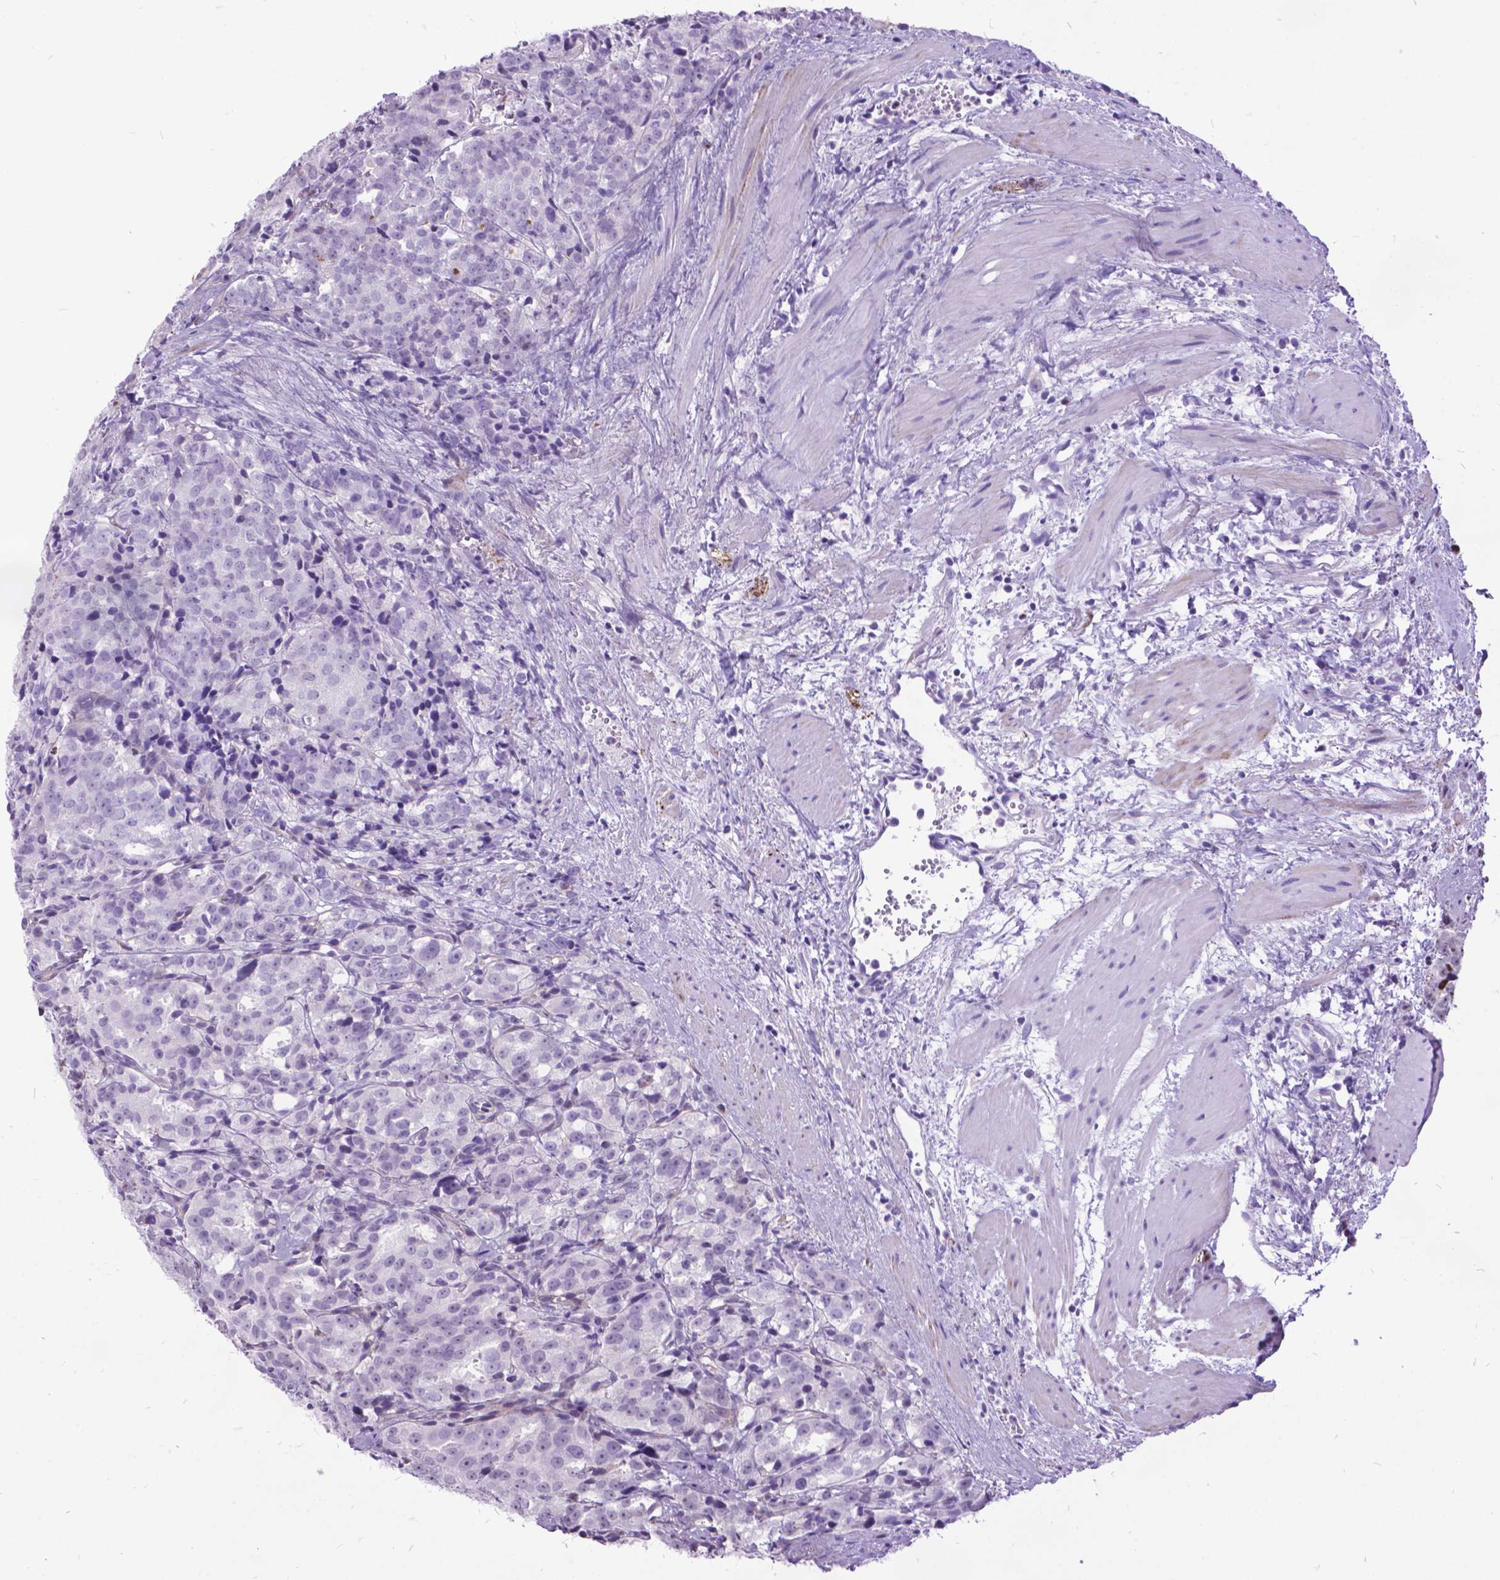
{"staining": {"intensity": "weak", "quantity": "<25%", "location": "nuclear"}, "tissue": "prostate cancer", "cell_type": "Tumor cells", "image_type": "cancer", "snomed": [{"axis": "morphology", "description": "Adenocarcinoma, High grade"}, {"axis": "topography", "description": "Prostate"}], "caption": "DAB immunohistochemical staining of human prostate cancer (adenocarcinoma (high-grade)) displays no significant expression in tumor cells.", "gene": "POLE4", "patient": {"sex": "male", "age": 53}}